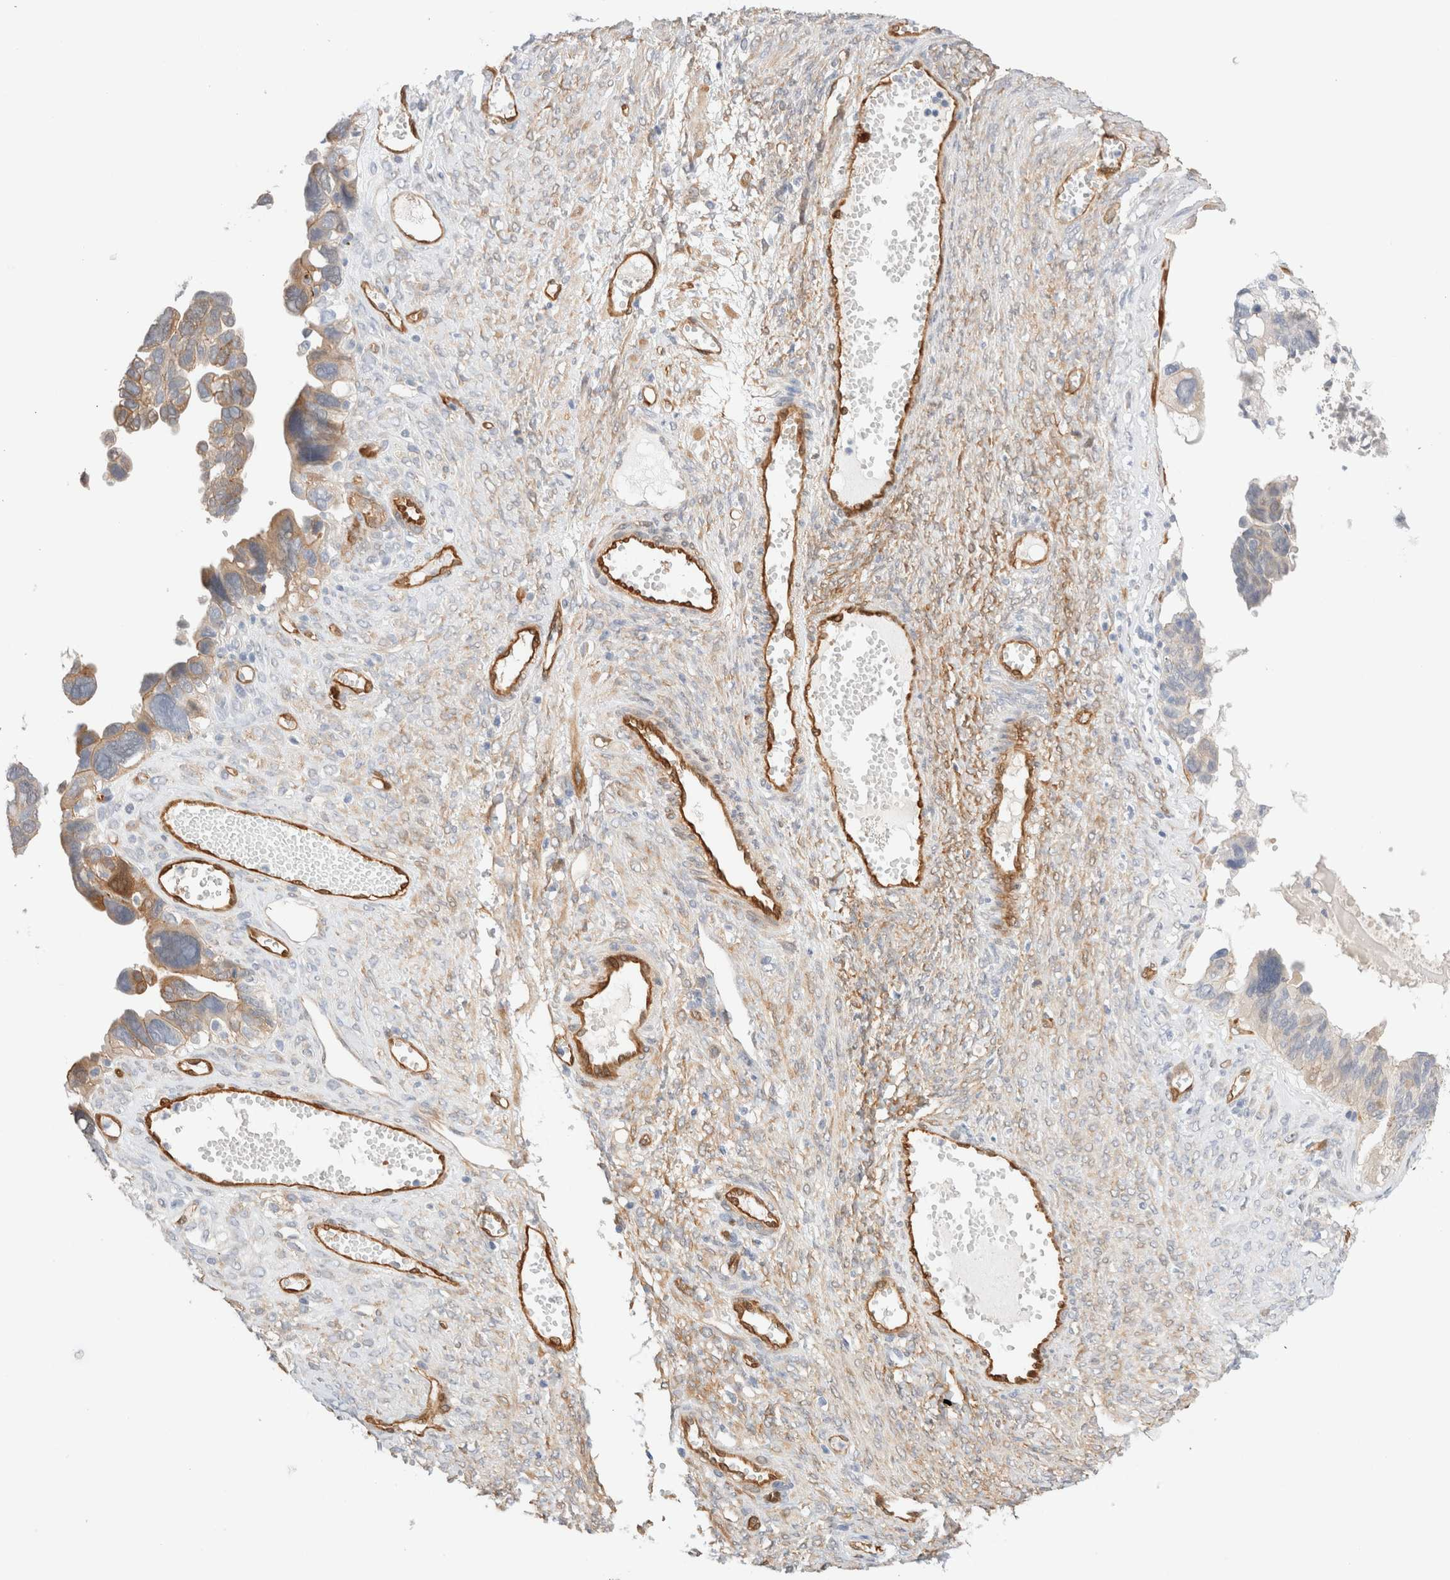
{"staining": {"intensity": "moderate", "quantity": "<25%", "location": "cytoplasmic/membranous"}, "tissue": "ovarian cancer", "cell_type": "Tumor cells", "image_type": "cancer", "snomed": [{"axis": "morphology", "description": "Cystadenocarcinoma, serous, NOS"}, {"axis": "topography", "description": "Ovary"}], "caption": "Immunohistochemistry (DAB (3,3'-diaminobenzidine)) staining of human serous cystadenocarcinoma (ovarian) displays moderate cytoplasmic/membranous protein expression in about <25% of tumor cells. The protein of interest is shown in brown color, while the nuclei are stained blue.", "gene": "LMCD1", "patient": {"sex": "female", "age": 79}}